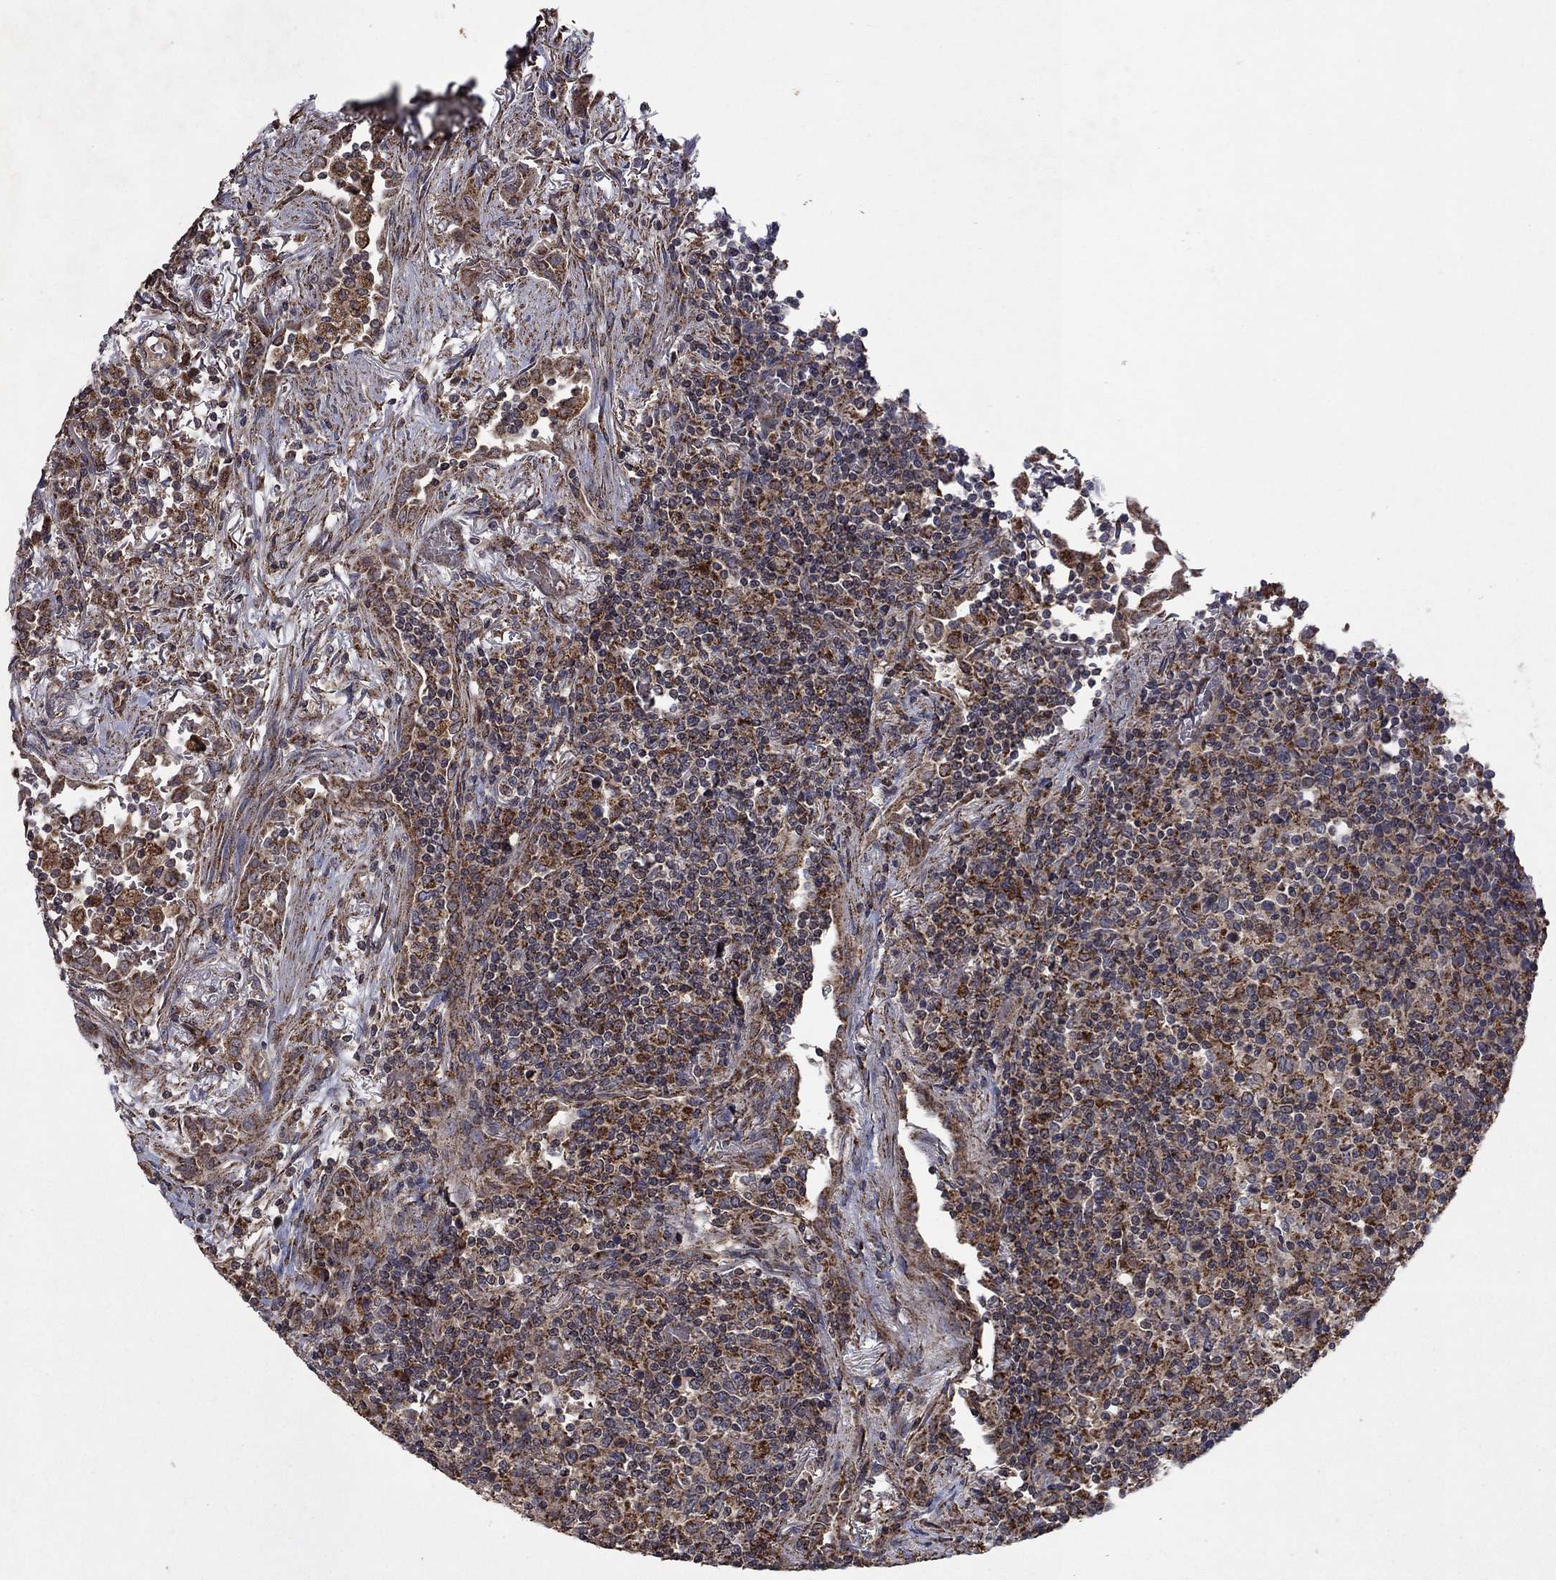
{"staining": {"intensity": "strong", "quantity": "25%-75%", "location": "cytoplasmic/membranous"}, "tissue": "lymphoma", "cell_type": "Tumor cells", "image_type": "cancer", "snomed": [{"axis": "morphology", "description": "Malignant lymphoma, non-Hodgkin's type, High grade"}, {"axis": "topography", "description": "Lung"}], "caption": "Immunohistochemical staining of human malignant lymphoma, non-Hodgkin's type (high-grade) exhibits high levels of strong cytoplasmic/membranous positivity in approximately 25%-75% of tumor cells. Using DAB (3,3'-diaminobenzidine) (brown) and hematoxylin (blue) stains, captured at high magnification using brightfield microscopy.", "gene": "DPH1", "patient": {"sex": "male", "age": 79}}